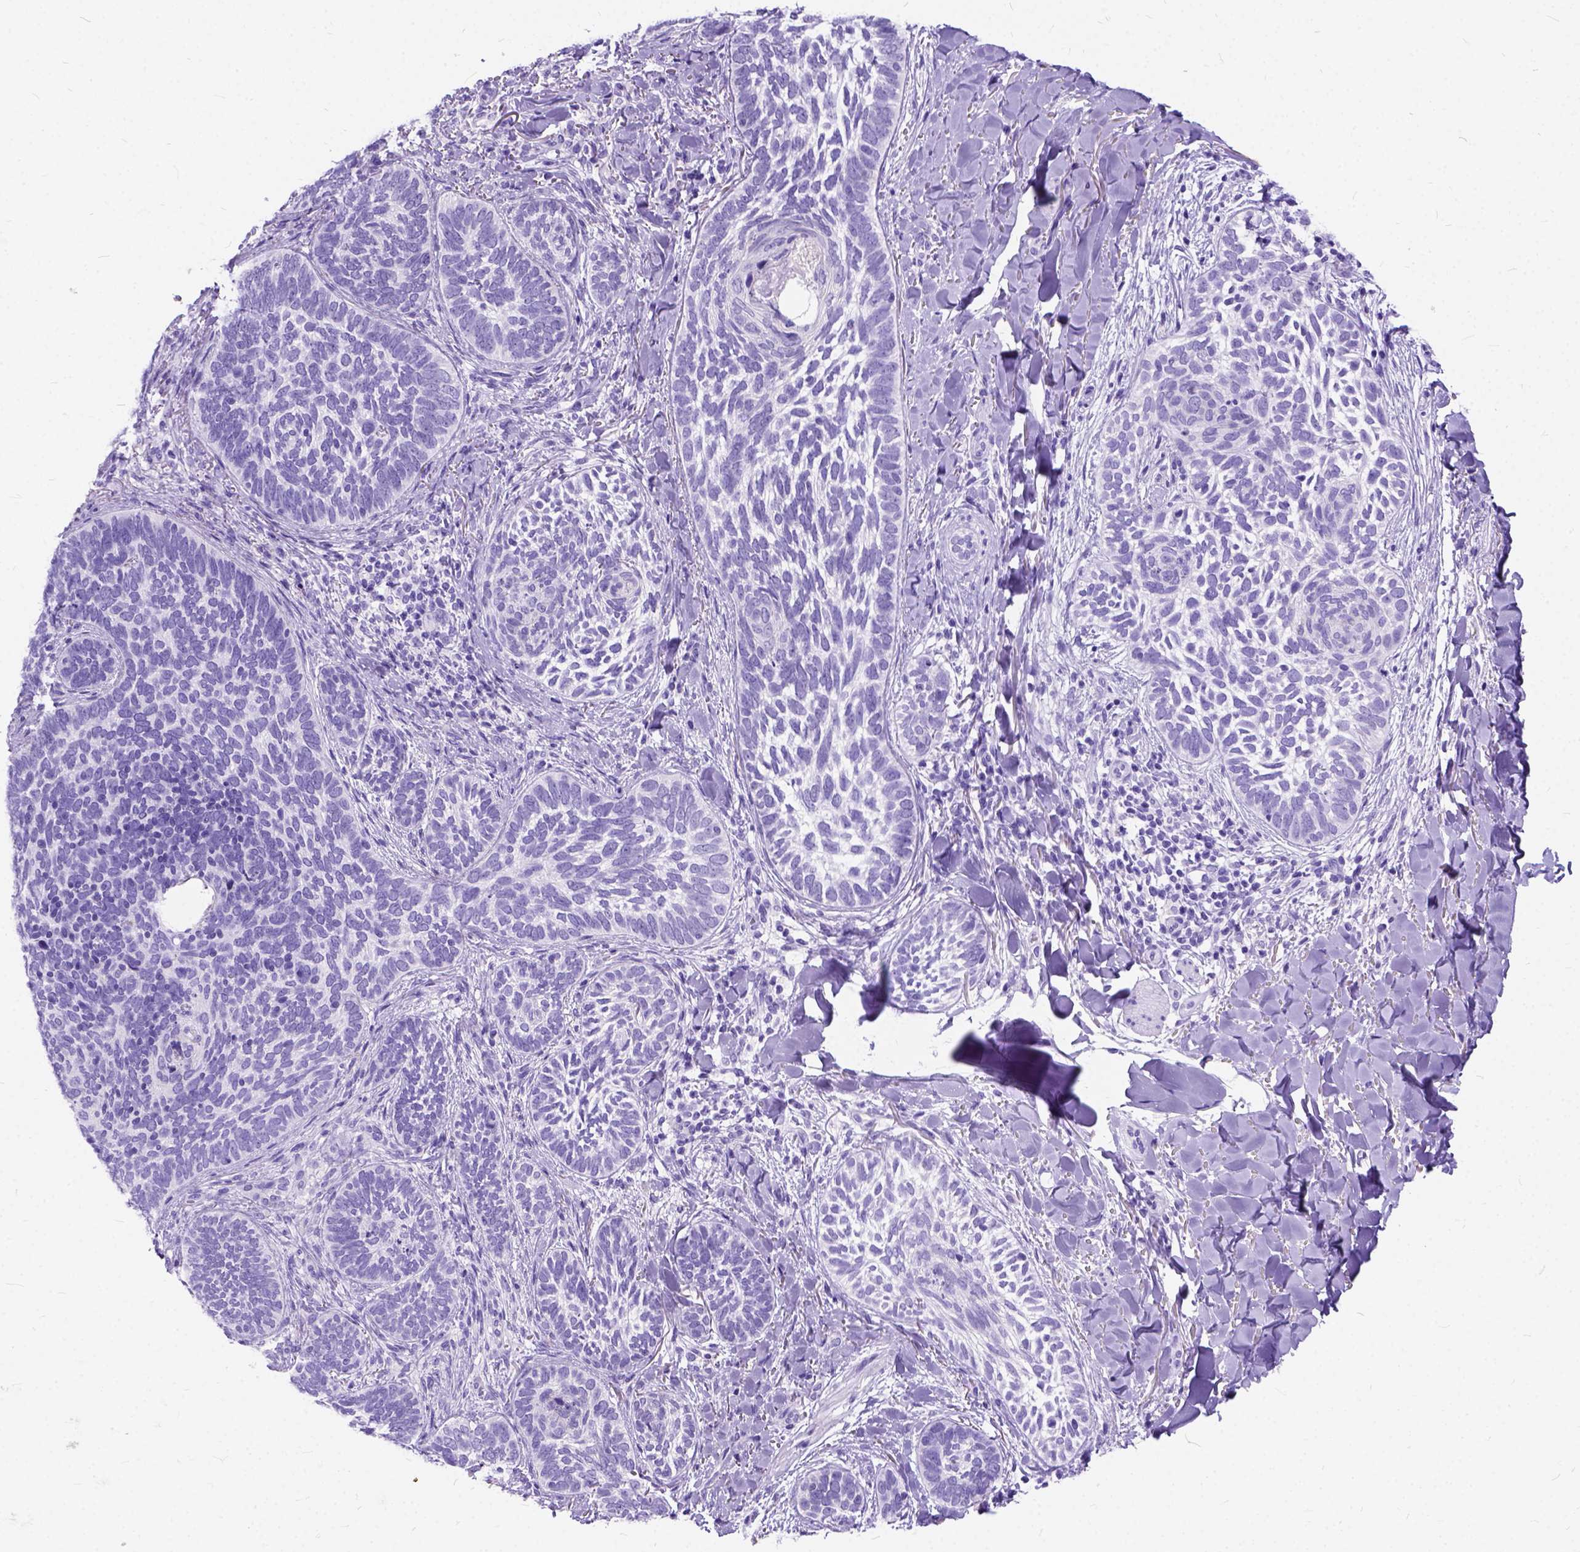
{"staining": {"intensity": "negative", "quantity": "none", "location": "none"}, "tissue": "skin cancer", "cell_type": "Tumor cells", "image_type": "cancer", "snomed": [{"axis": "morphology", "description": "Normal tissue, NOS"}, {"axis": "morphology", "description": "Basal cell carcinoma"}, {"axis": "topography", "description": "Skin"}], "caption": "Tumor cells show no significant protein expression in skin cancer (basal cell carcinoma).", "gene": "C1QTNF3", "patient": {"sex": "male", "age": 46}}